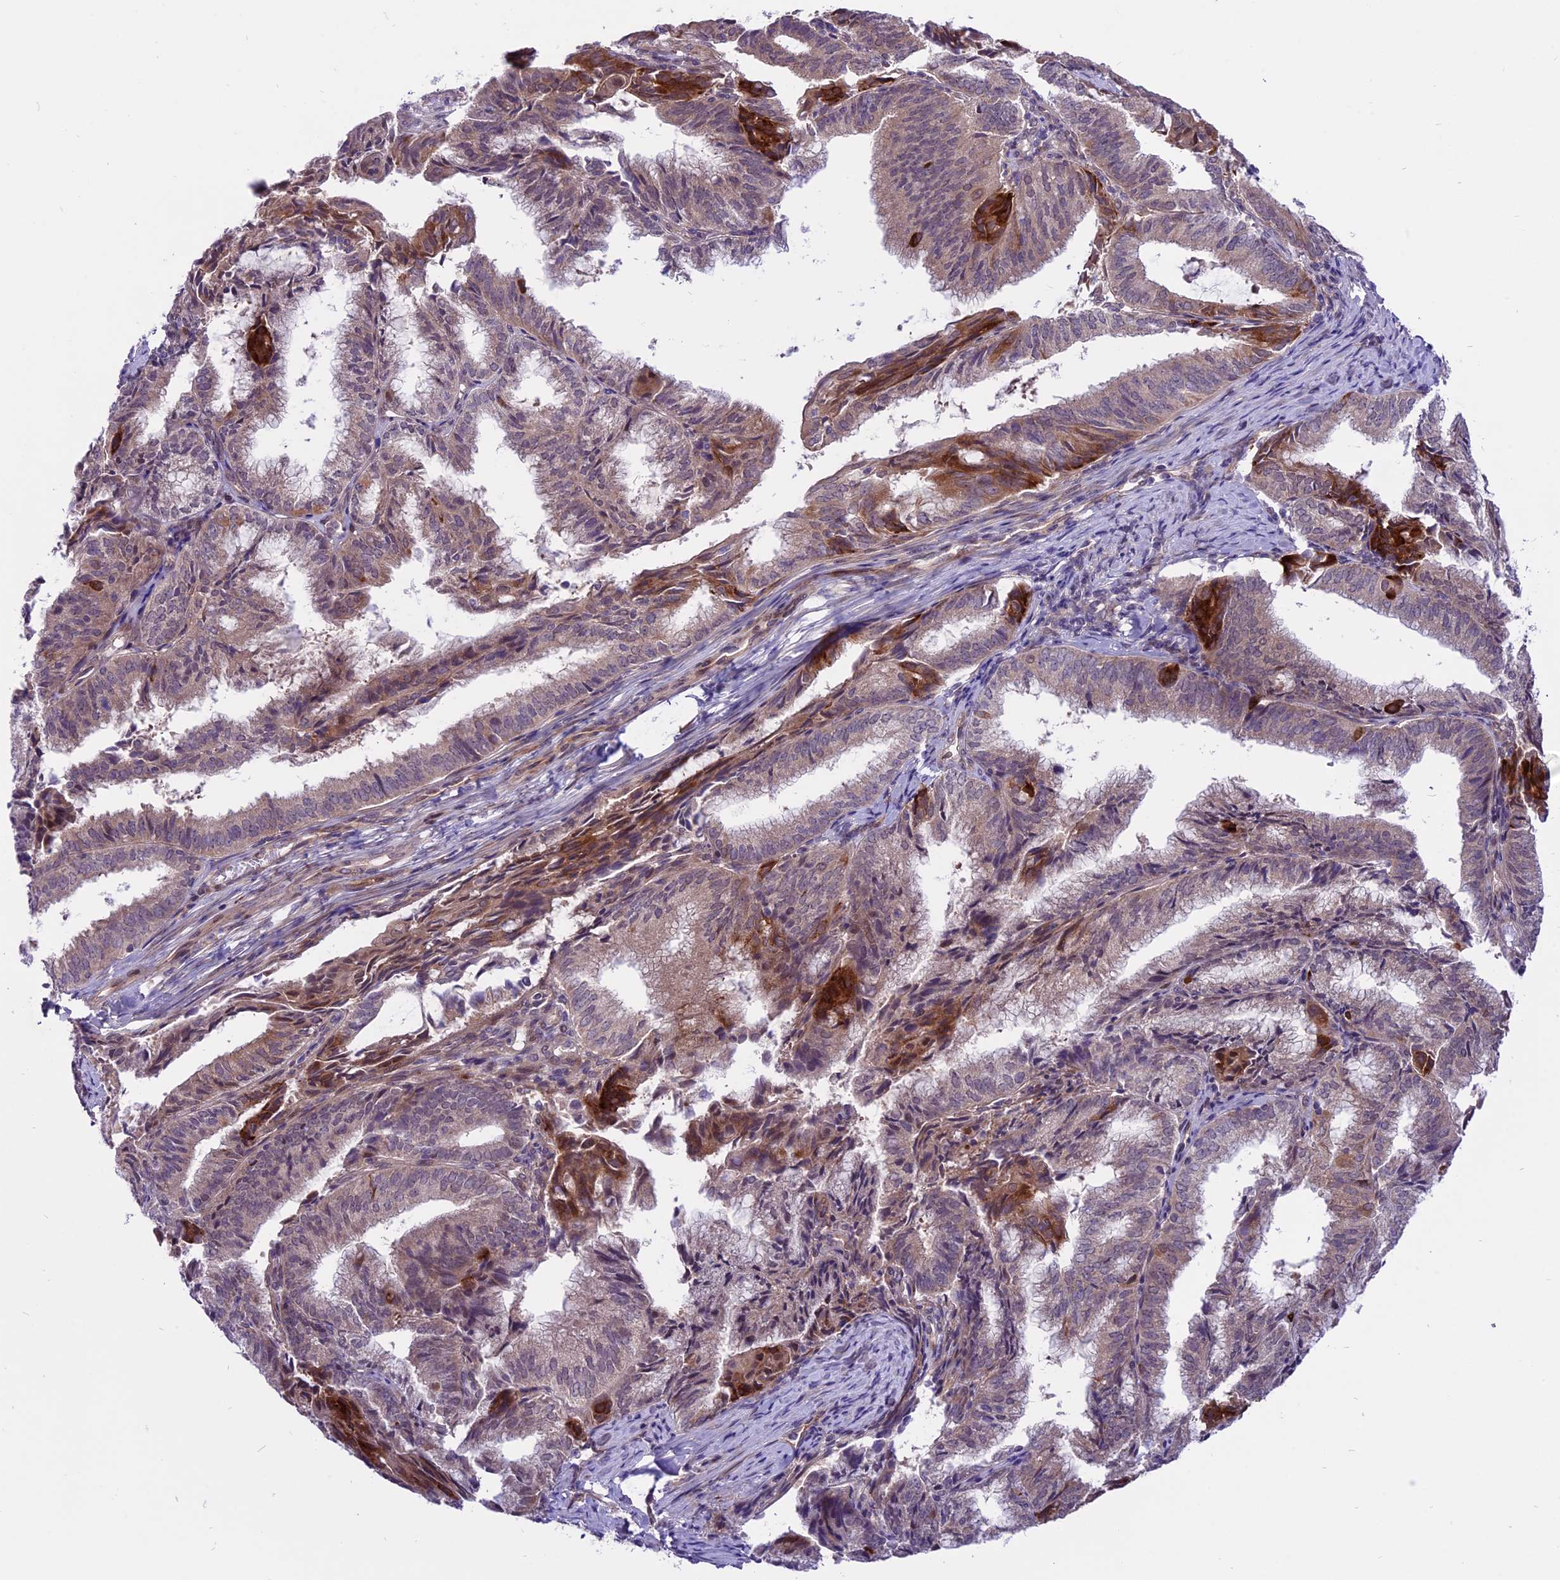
{"staining": {"intensity": "moderate", "quantity": "25%-75%", "location": "cytoplasmic/membranous"}, "tissue": "endometrial cancer", "cell_type": "Tumor cells", "image_type": "cancer", "snomed": [{"axis": "morphology", "description": "Adenocarcinoma, NOS"}, {"axis": "topography", "description": "Endometrium"}], "caption": "Endometrial cancer stained with DAB immunohistochemistry (IHC) demonstrates medium levels of moderate cytoplasmic/membranous positivity in about 25%-75% of tumor cells.", "gene": "SPRED1", "patient": {"sex": "female", "age": 49}}